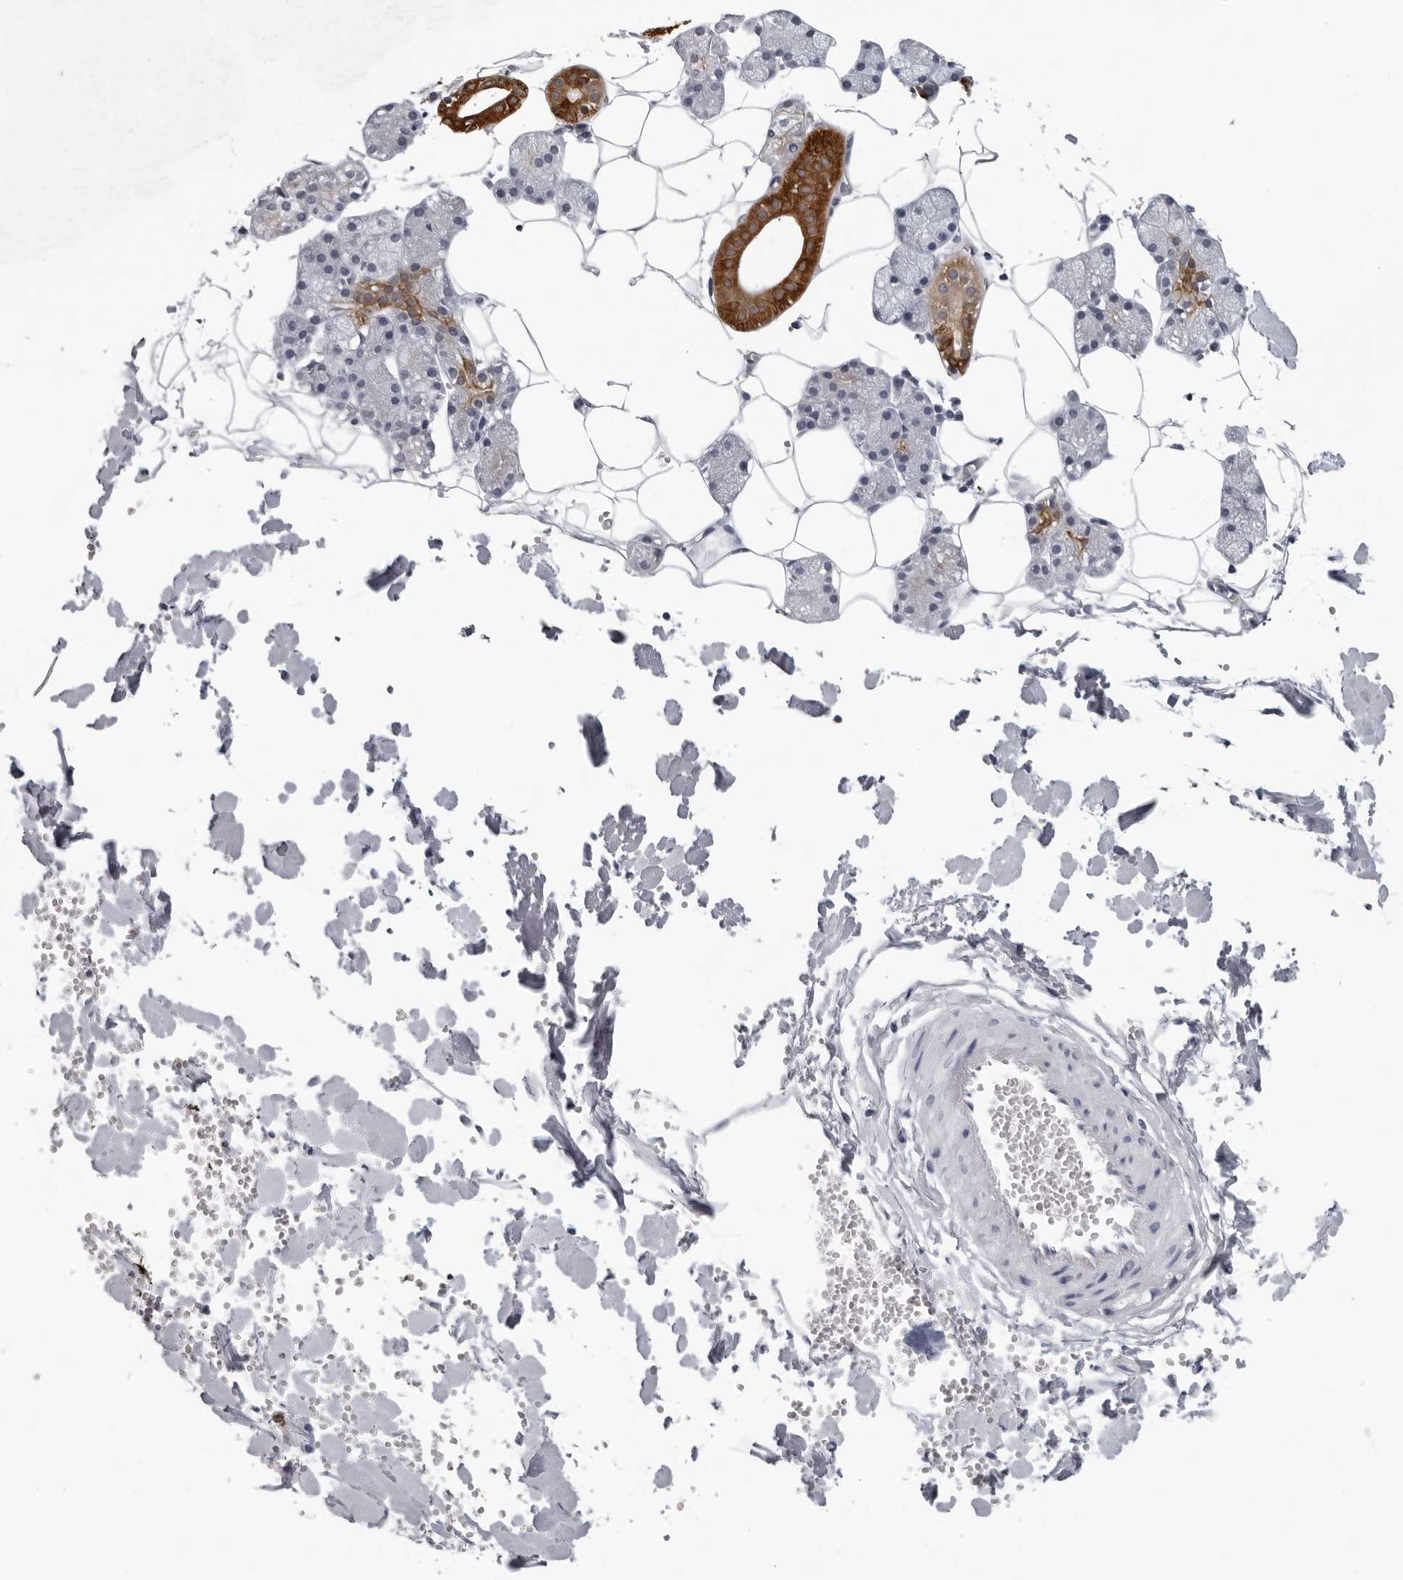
{"staining": {"intensity": "strong", "quantity": "<25%", "location": "cytoplasmic/membranous"}, "tissue": "salivary gland", "cell_type": "Glandular cells", "image_type": "normal", "snomed": [{"axis": "morphology", "description": "Normal tissue, NOS"}, {"axis": "topography", "description": "Salivary gland"}], "caption": "A micrograph of human salivary gland stained for a protein displays strong cytoplasmic/membranous brown staining in glandular cells.", "gene": "CCDC28B", "patient": {"sex": "male", "age": 62}}